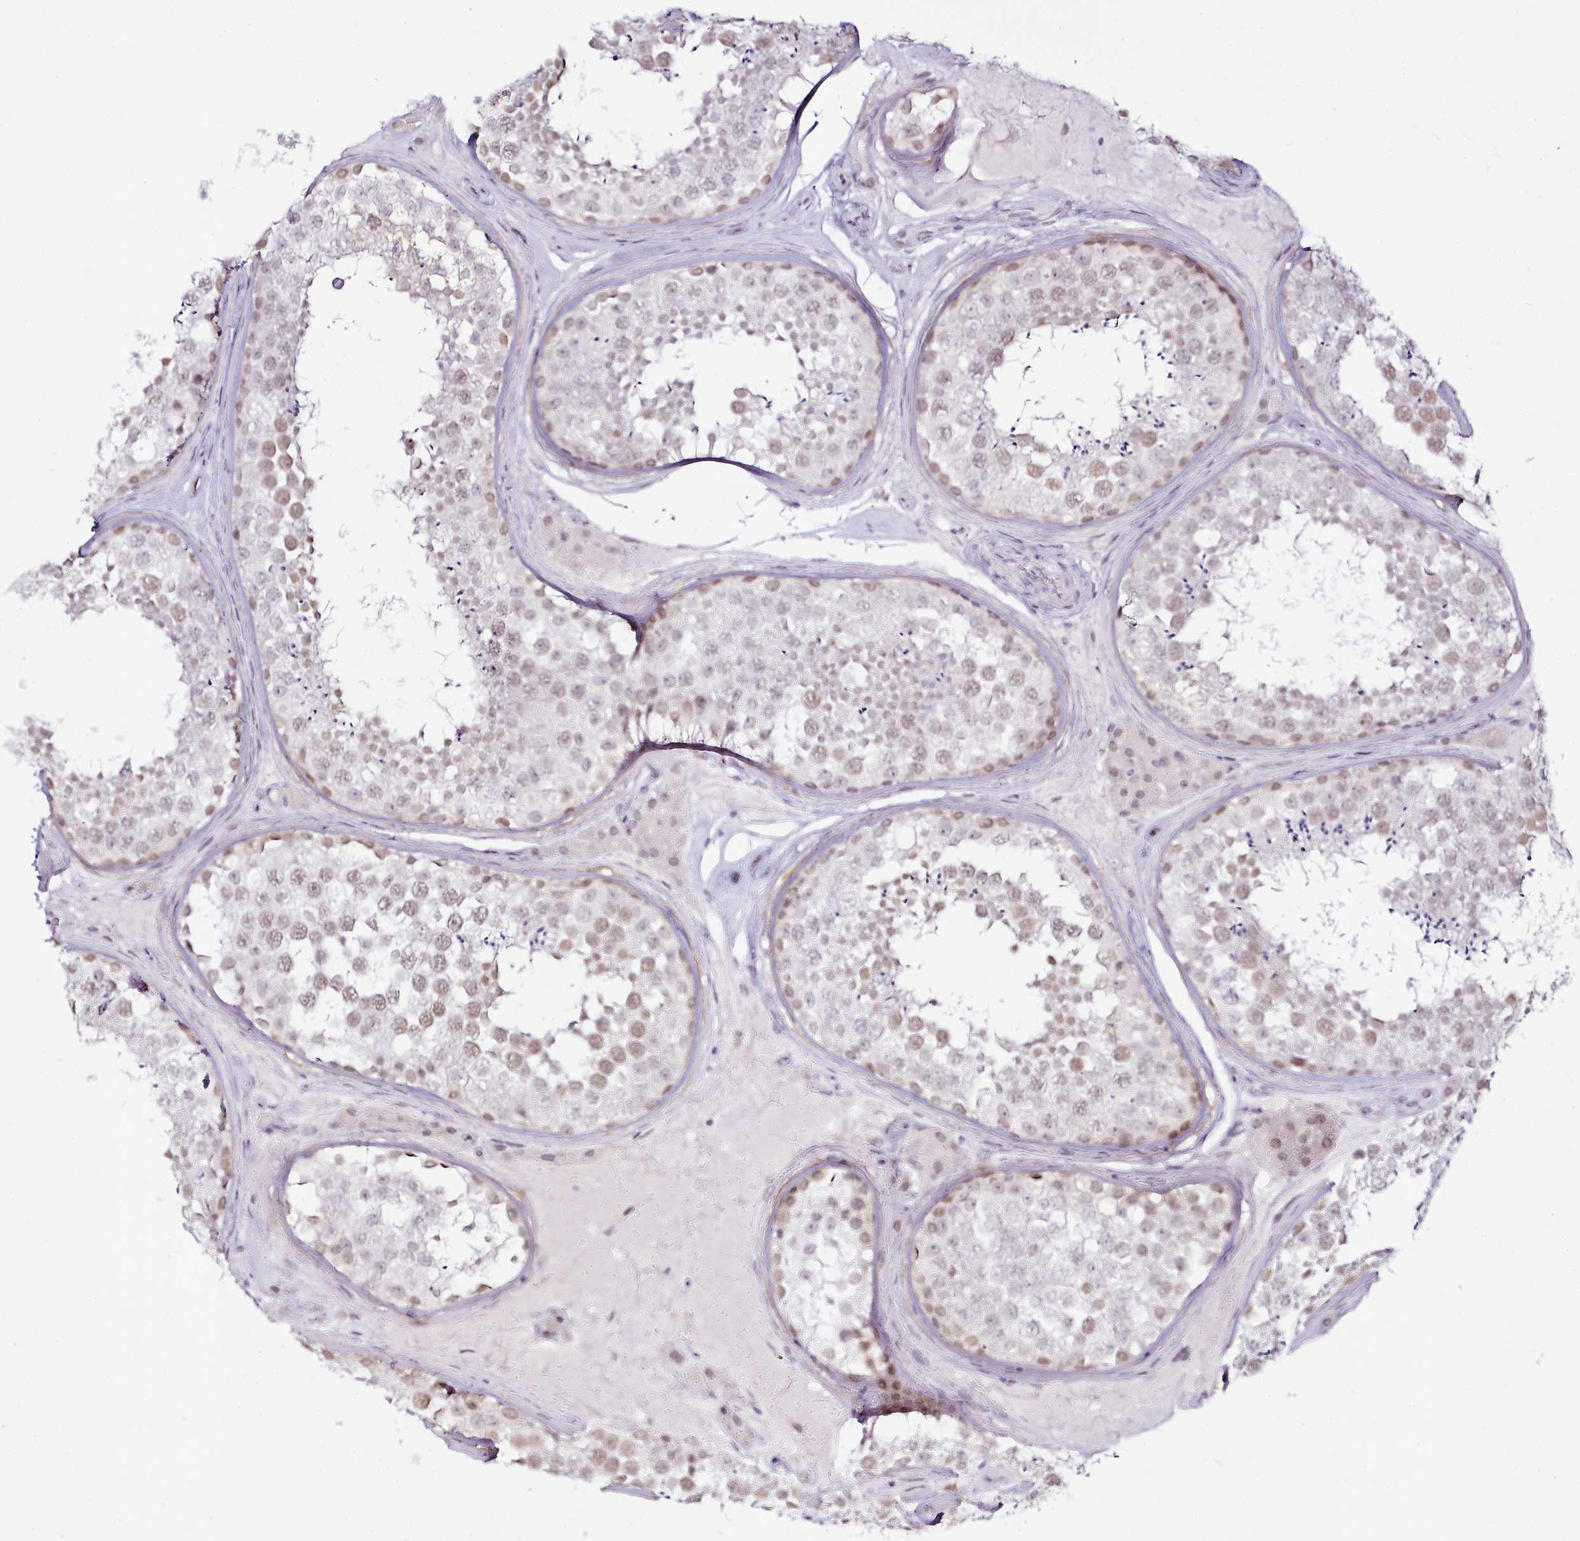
{"staining": {"intensity": "moderate", "quantity": ">75%", "location": "nuclear"}, "tissue": "testis", "cell_type": "Cells in seminiferous ducts", "image_type": "normal", "snomed": [{"axis": "morphology", "description": "Normal tissue, NOS"}, {"axis": "topography", "description": "Testis"}], "caption": "Testis stained for a protein (brown) exhibits moderate nuclear positive staining in about >75% of cells in seminiferous ducts.", "gene": "SYT15B", "patient": {"sex": "male", "age": 46}}